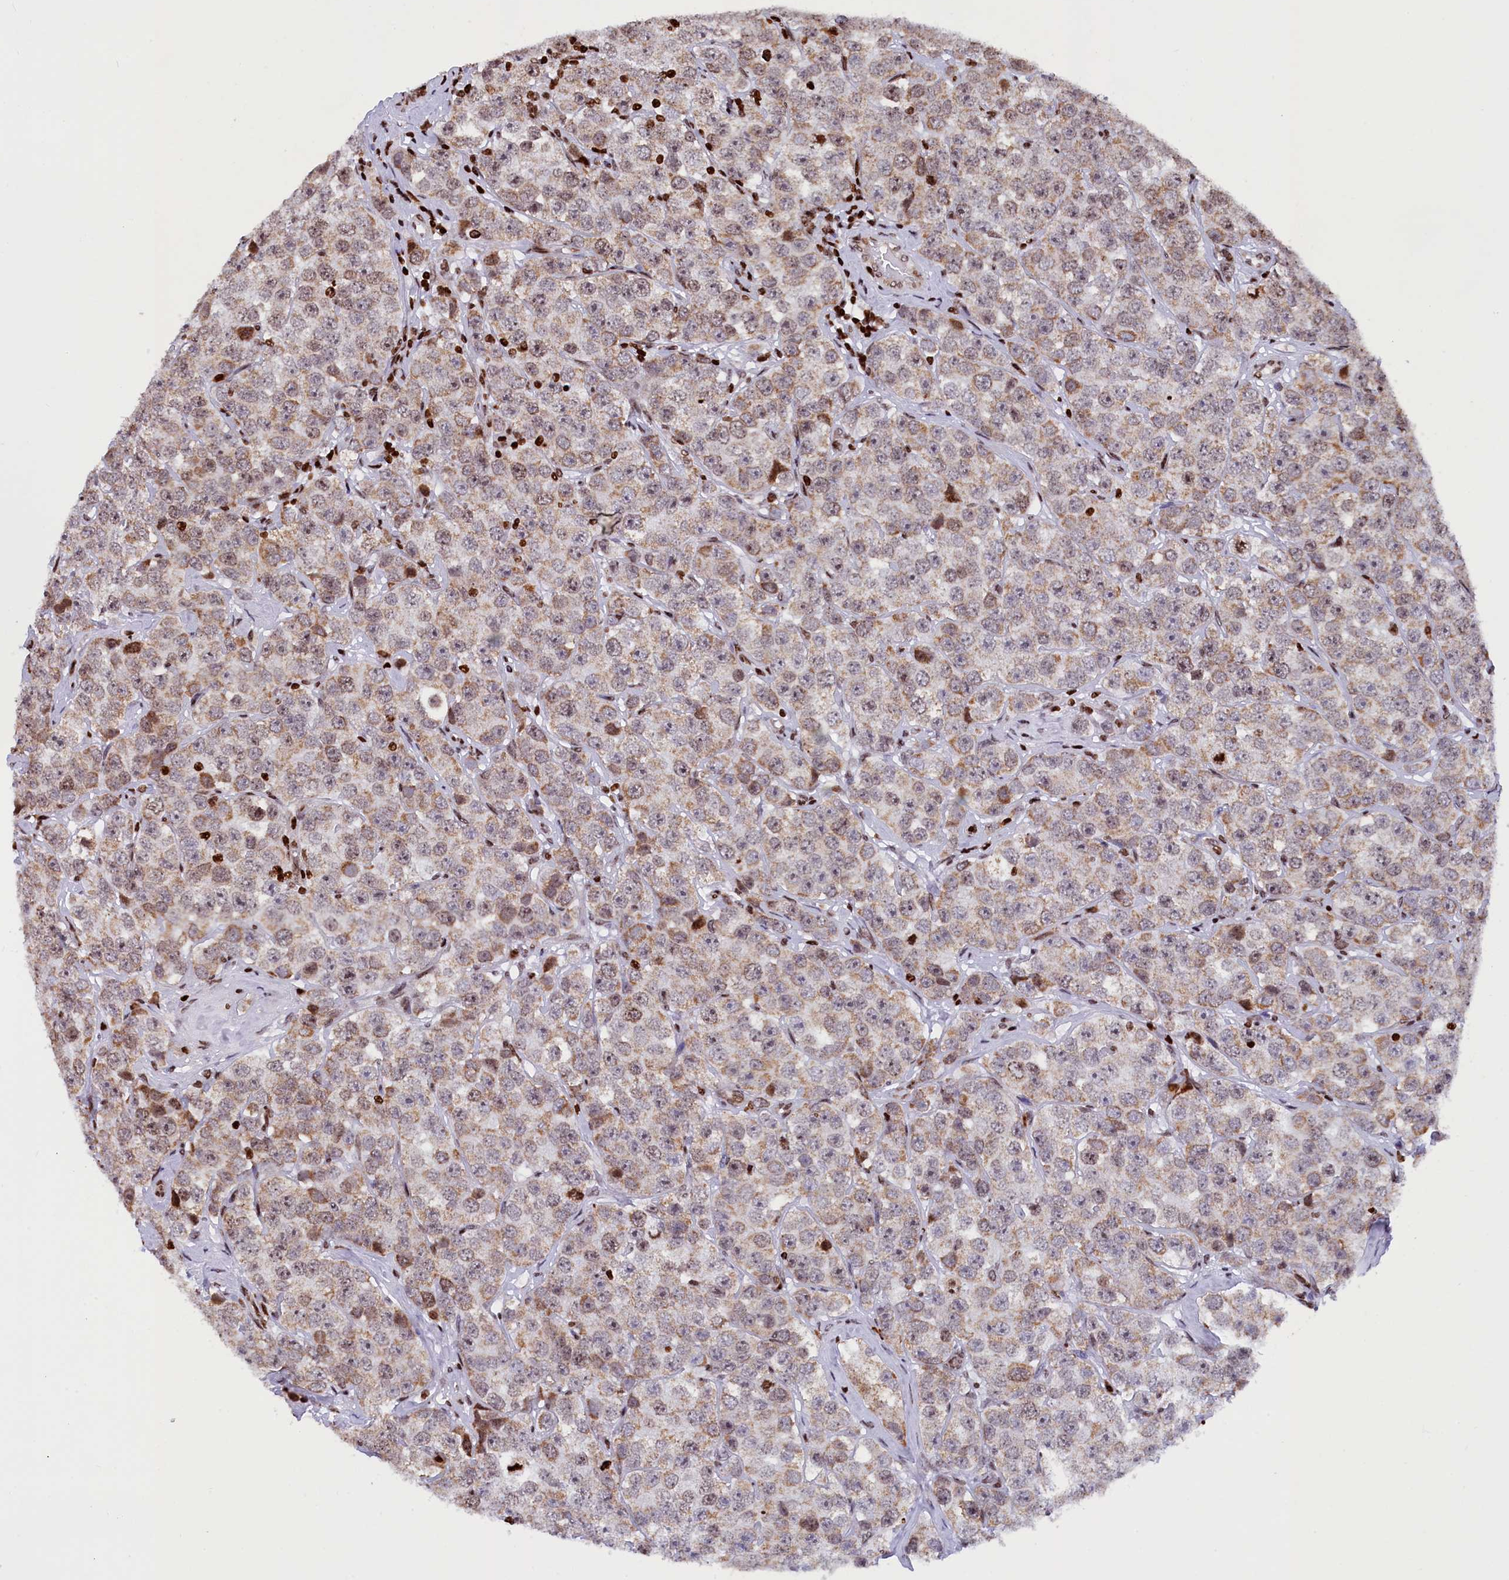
{"staining": {"intensity": "weak", "quantity": "25%-75%", "location": "cytoplasmic/membranous"}, "tissue": "testis cancer", "cell_type": "Tumor cells", "image_type": "cancer", "snomed": [{"axis": "morphology", "description": "Seminoma, NOS"}, {"axis": "topography", "description": "Testis"}], "caption": "Immunohistochemical staining of human testis seminoma shows low levels of weak cytoplasmic/membranous protein staining in approximately 25%-75% of tumor cells.", "gene": "TIMM29", "patient": {"sex": "male", "age": 28}}